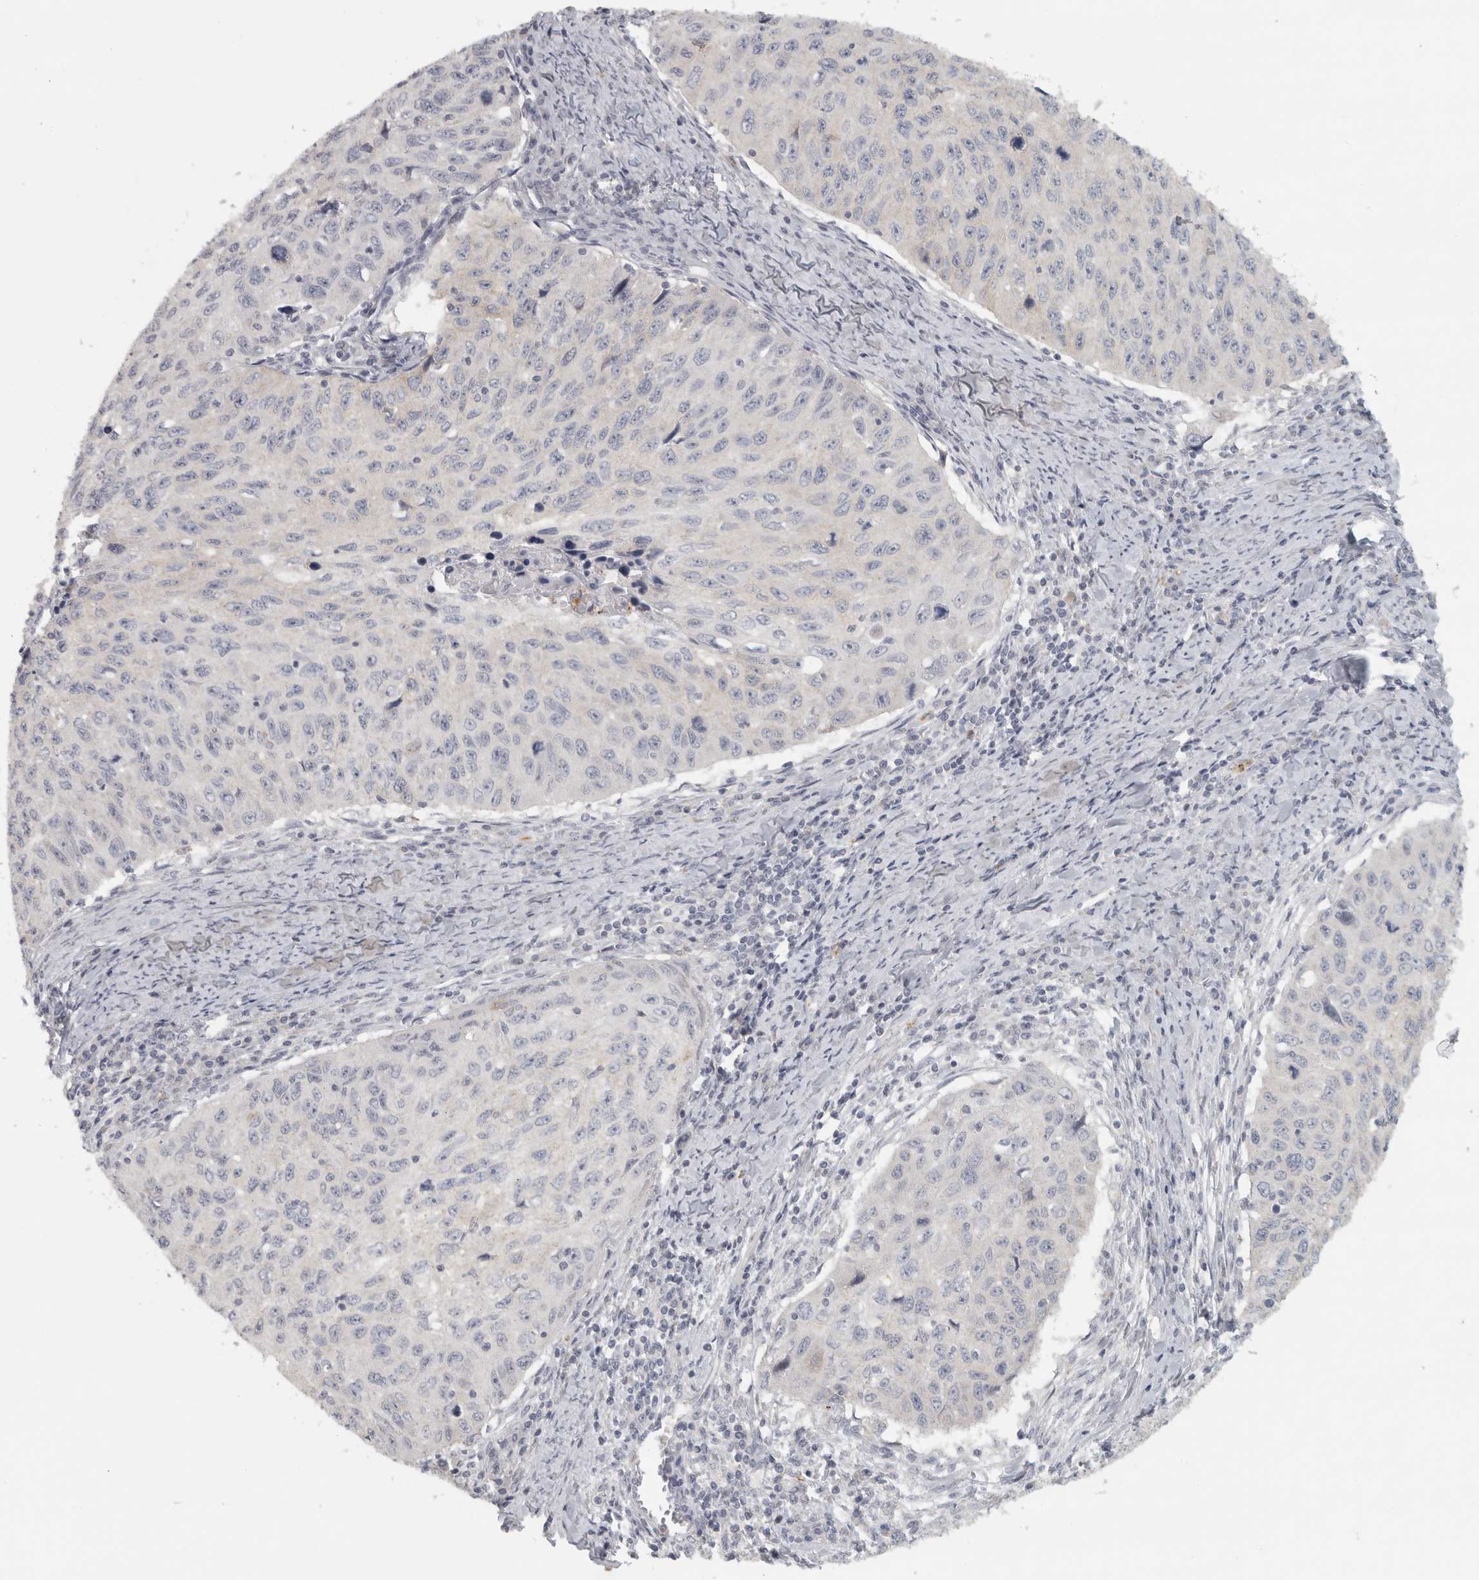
{"staining": {"intensity": "negative", "quantity": "none", "location": "none"}, "tissue": "cervical cancer", "cell_type": "Tumor cells", "image_type": "cancer", "snomed": [{"axis": "morphology", "description": "Squamous cell carcinoma, NOS"}, {"axis": "topography", "description": "Cervix"}], "caption": "Immunohistochemistry histopathology image of neoplastic tissue: cervical cancer stained with DAB (3,3'-diaminobenzidine) demonstrates no significant protein positivity in tumor cells.", "gene": "PTPRN2", "patient": {"sex": "female", "age": 53}}